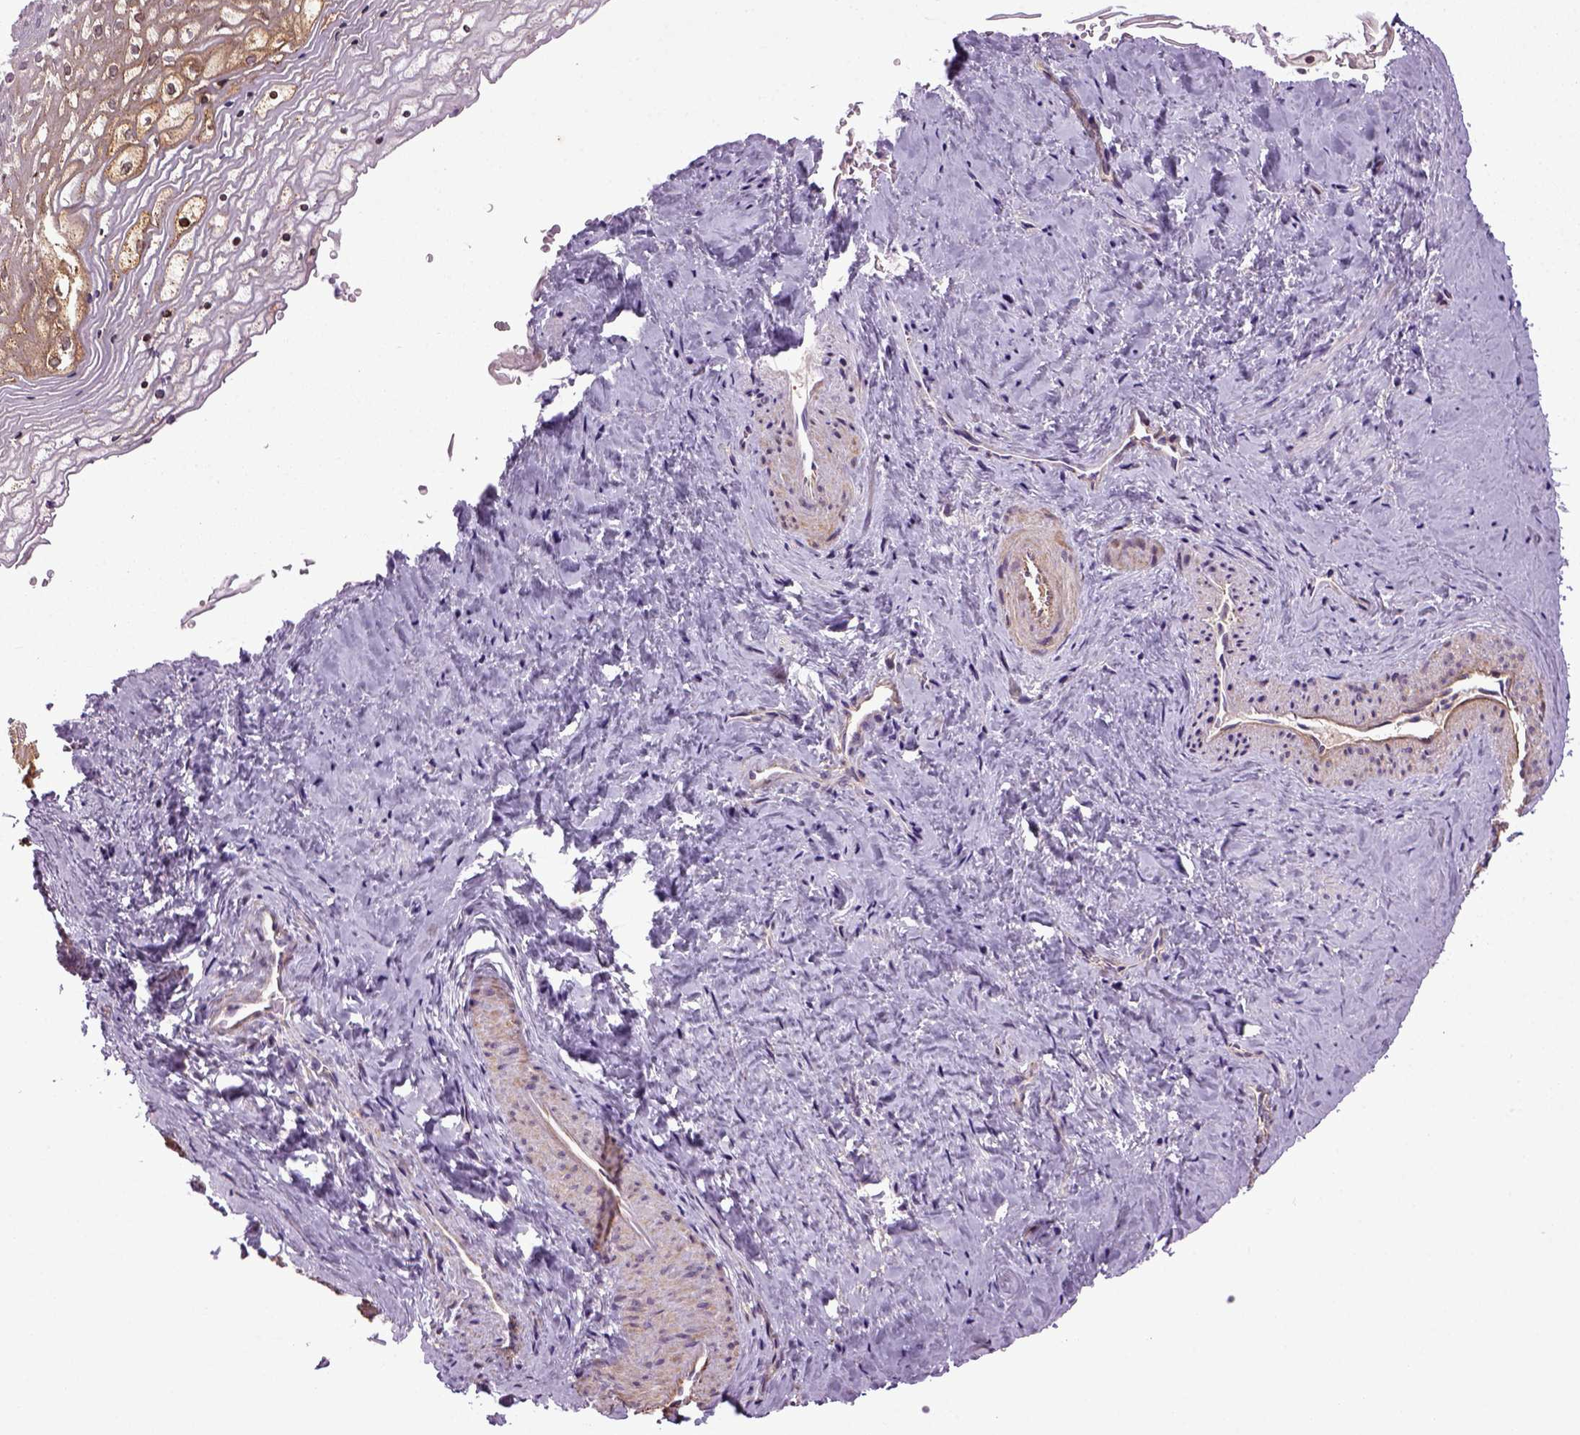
{"staining": {"intensity": "moderate", "quantity": "<25%", "location": "cytoplasmic/membranous"}, "tissue": "vagina", "cell_type": "Squamous epithelial cells", "image_type": "normal", "snomed": [{"axis": "morphology", "description": "Normal tissue, NOS"}, {"axis": "topography", "description": "Vagina"}], "caption": "This is a histology image of immunohistochemistry (IHC) staining of normal vagina, which shows moderate positivity in the cytoplasmic/membranous of squamous epithelial cells.", "gene": "TPRG1", "patient": {"sex": "female", "age": 45}}